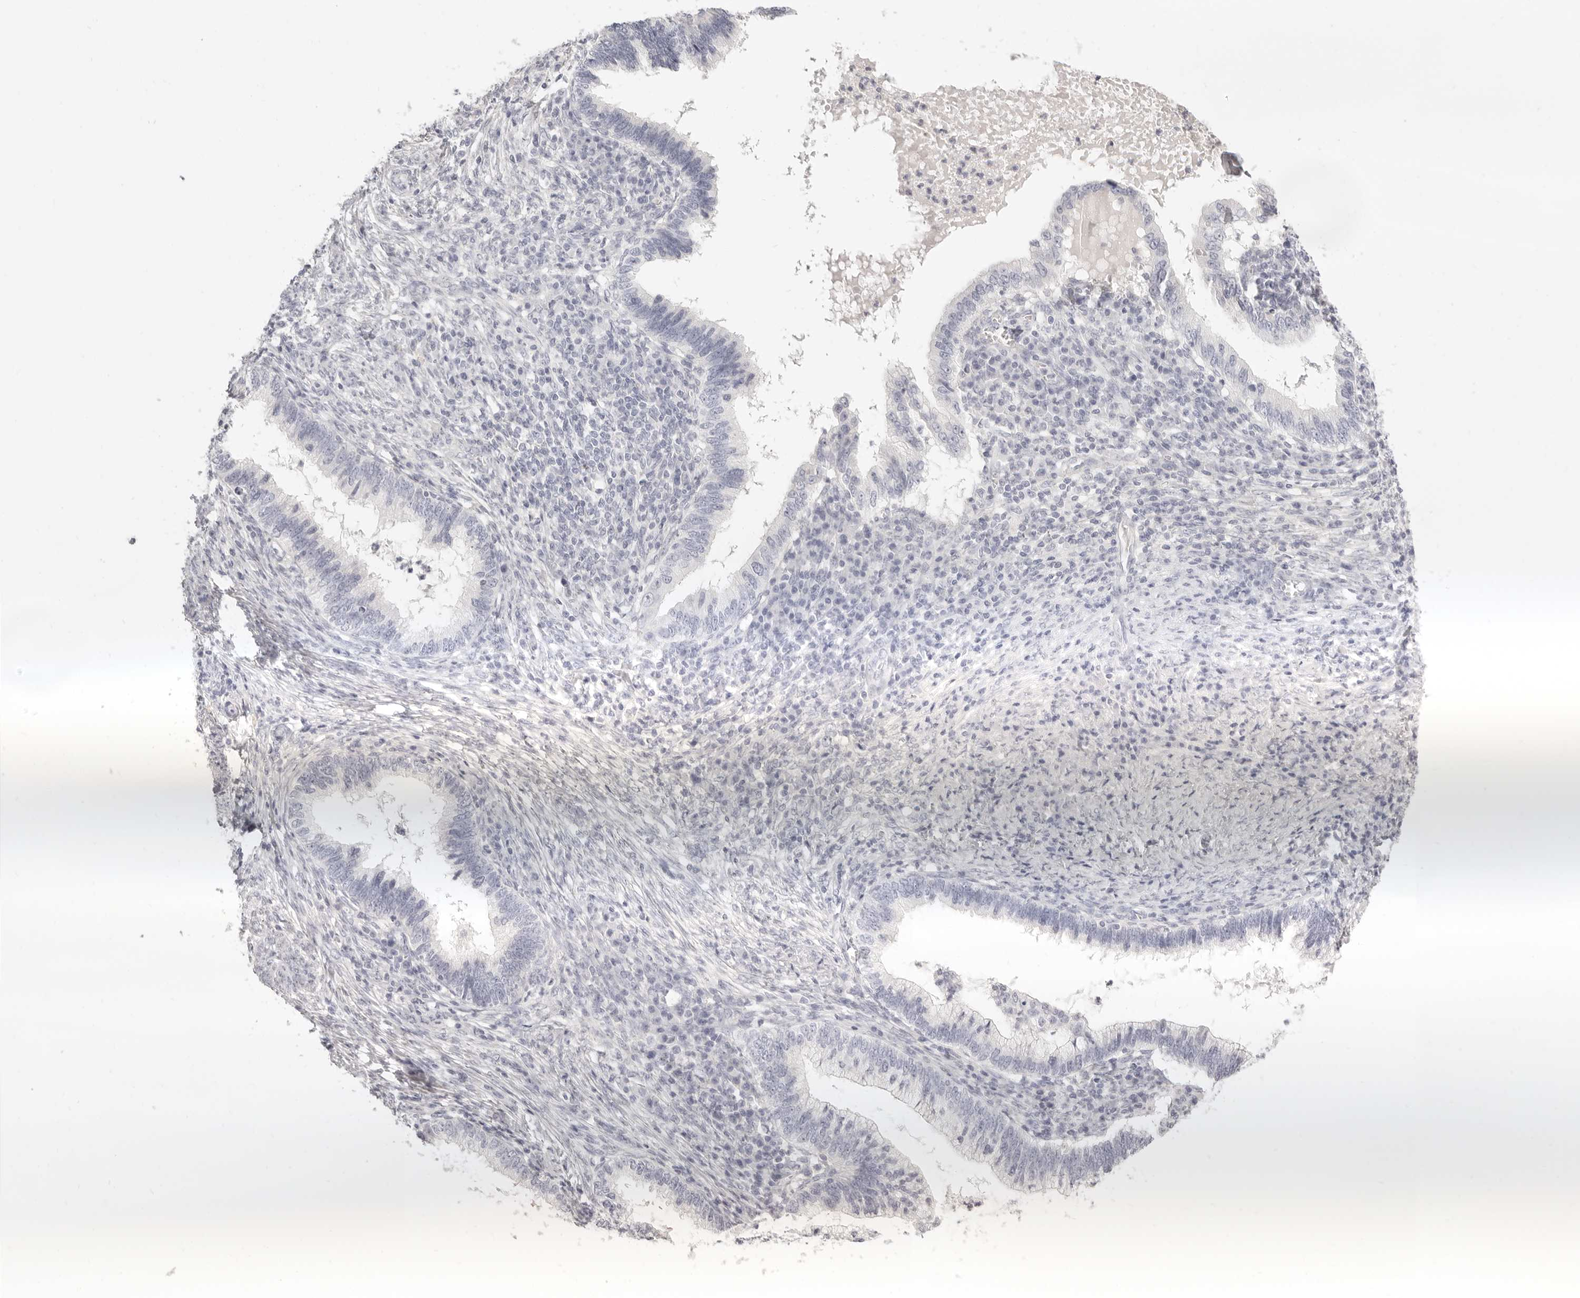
{"staining": {"intensity": "negative", "quantity": "none", "location": "none"}, "tissue": "cervical cancer", "cell_type": "Tumor cells", "image_type": "cancer", "snomed": [{"axis": "morphology", "description": "Adenocarcinoma, NOS"}, {"axis": "topography", "description": "Cervix"}], "caption": "Immunohistochemistry histopathology image of neoplastic tissue: cervical cancer stained with DAB displays no significant protein staining in tumor cells. (DAB IHC with hematoxylin counter stain).", "gene": "FABP1", "patient": {"sex": "female", "age": 36}}